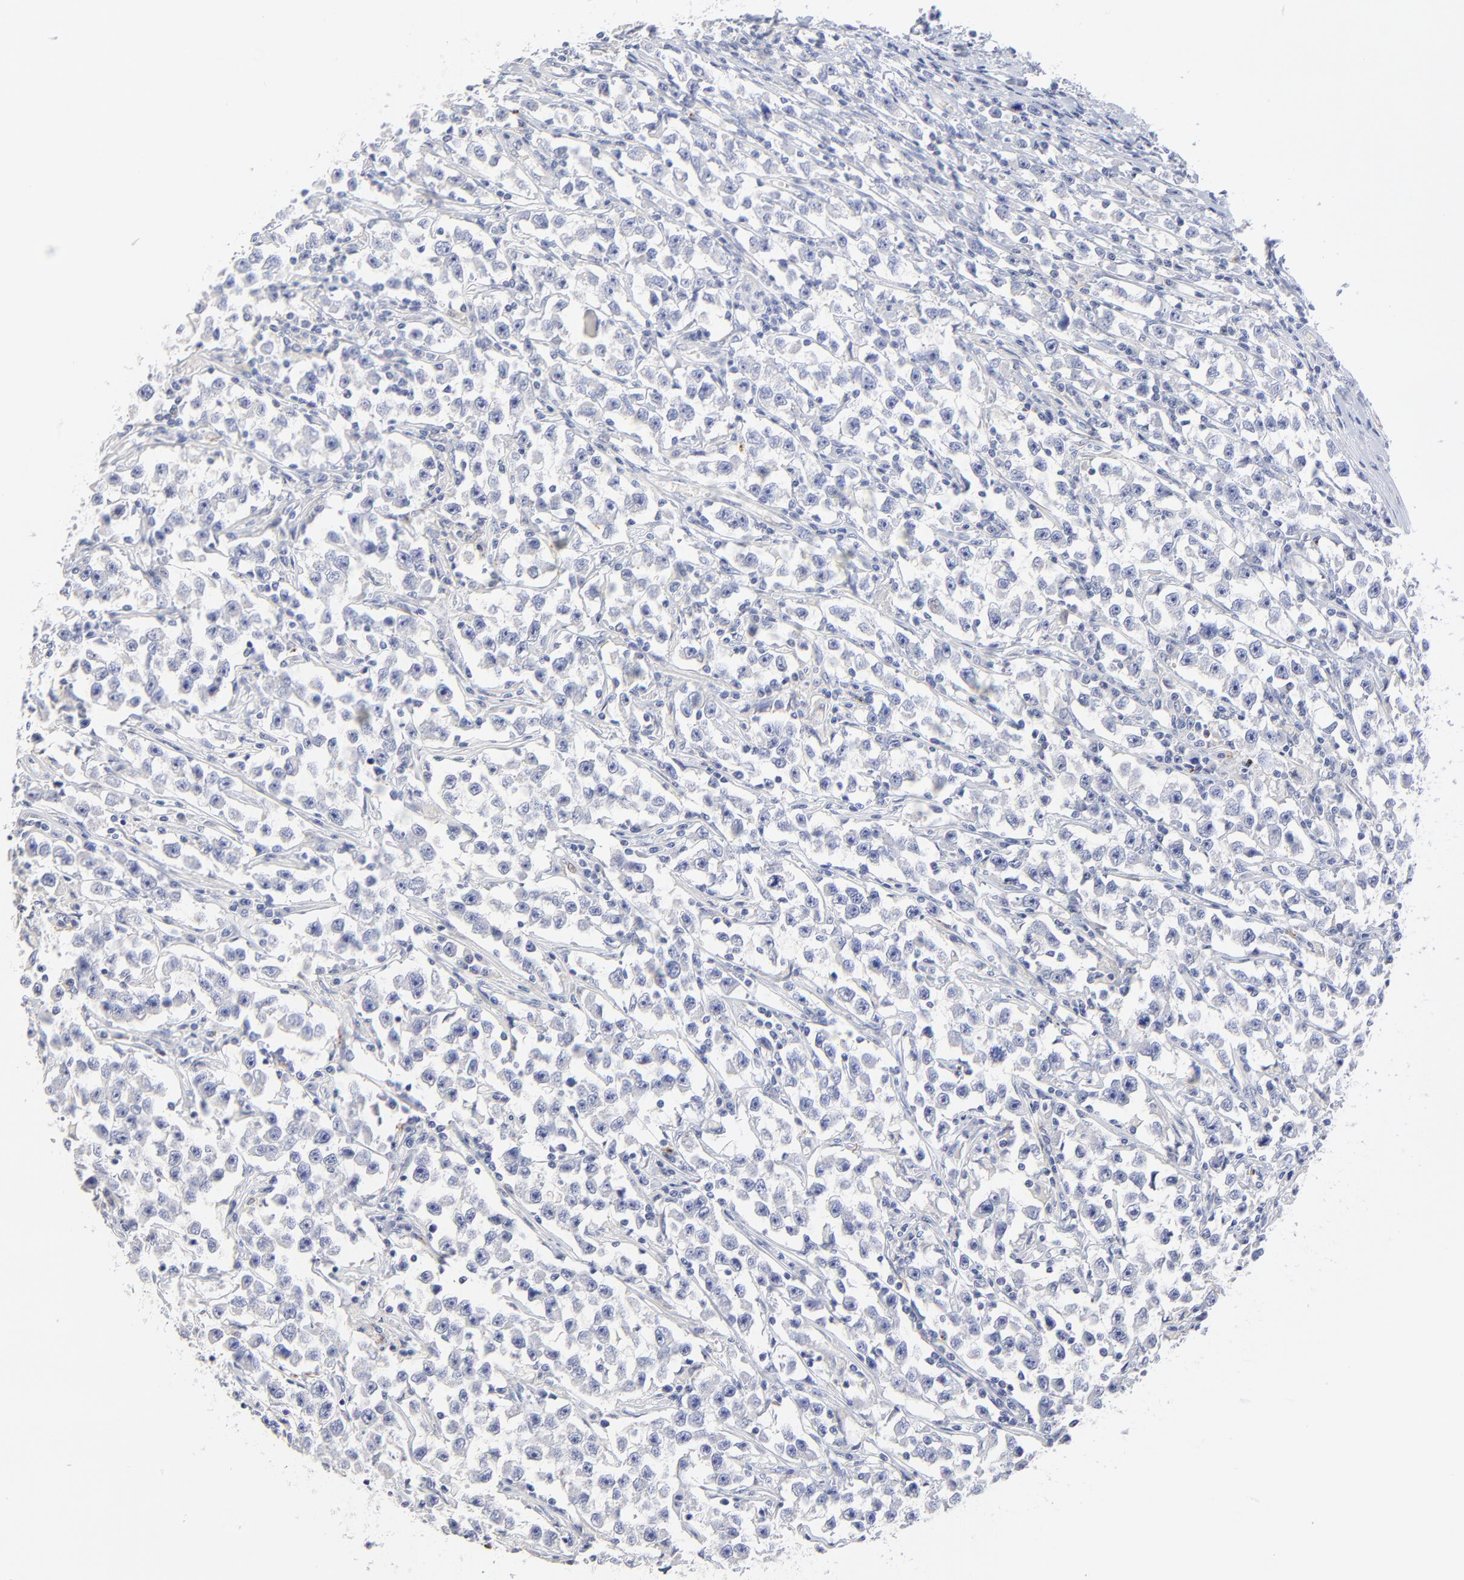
{"staining": {"intensity": "negative", "quantity": "none", "location": "none"}, "tissue": "testis cancer", "cell_type": "Tumor cells", "image_type": "cancer", "snomed": [{"axis": "morphology", "description": "Seminoma, NOS"}, {"axis": "topography", "description": "Testis"}], "caption": "A micrograph of human testis cancer (seminoma) is negative for staining in tumor cells.", "gene": "SULT4A1", "patient": {"sex": "male", "age": 33}}